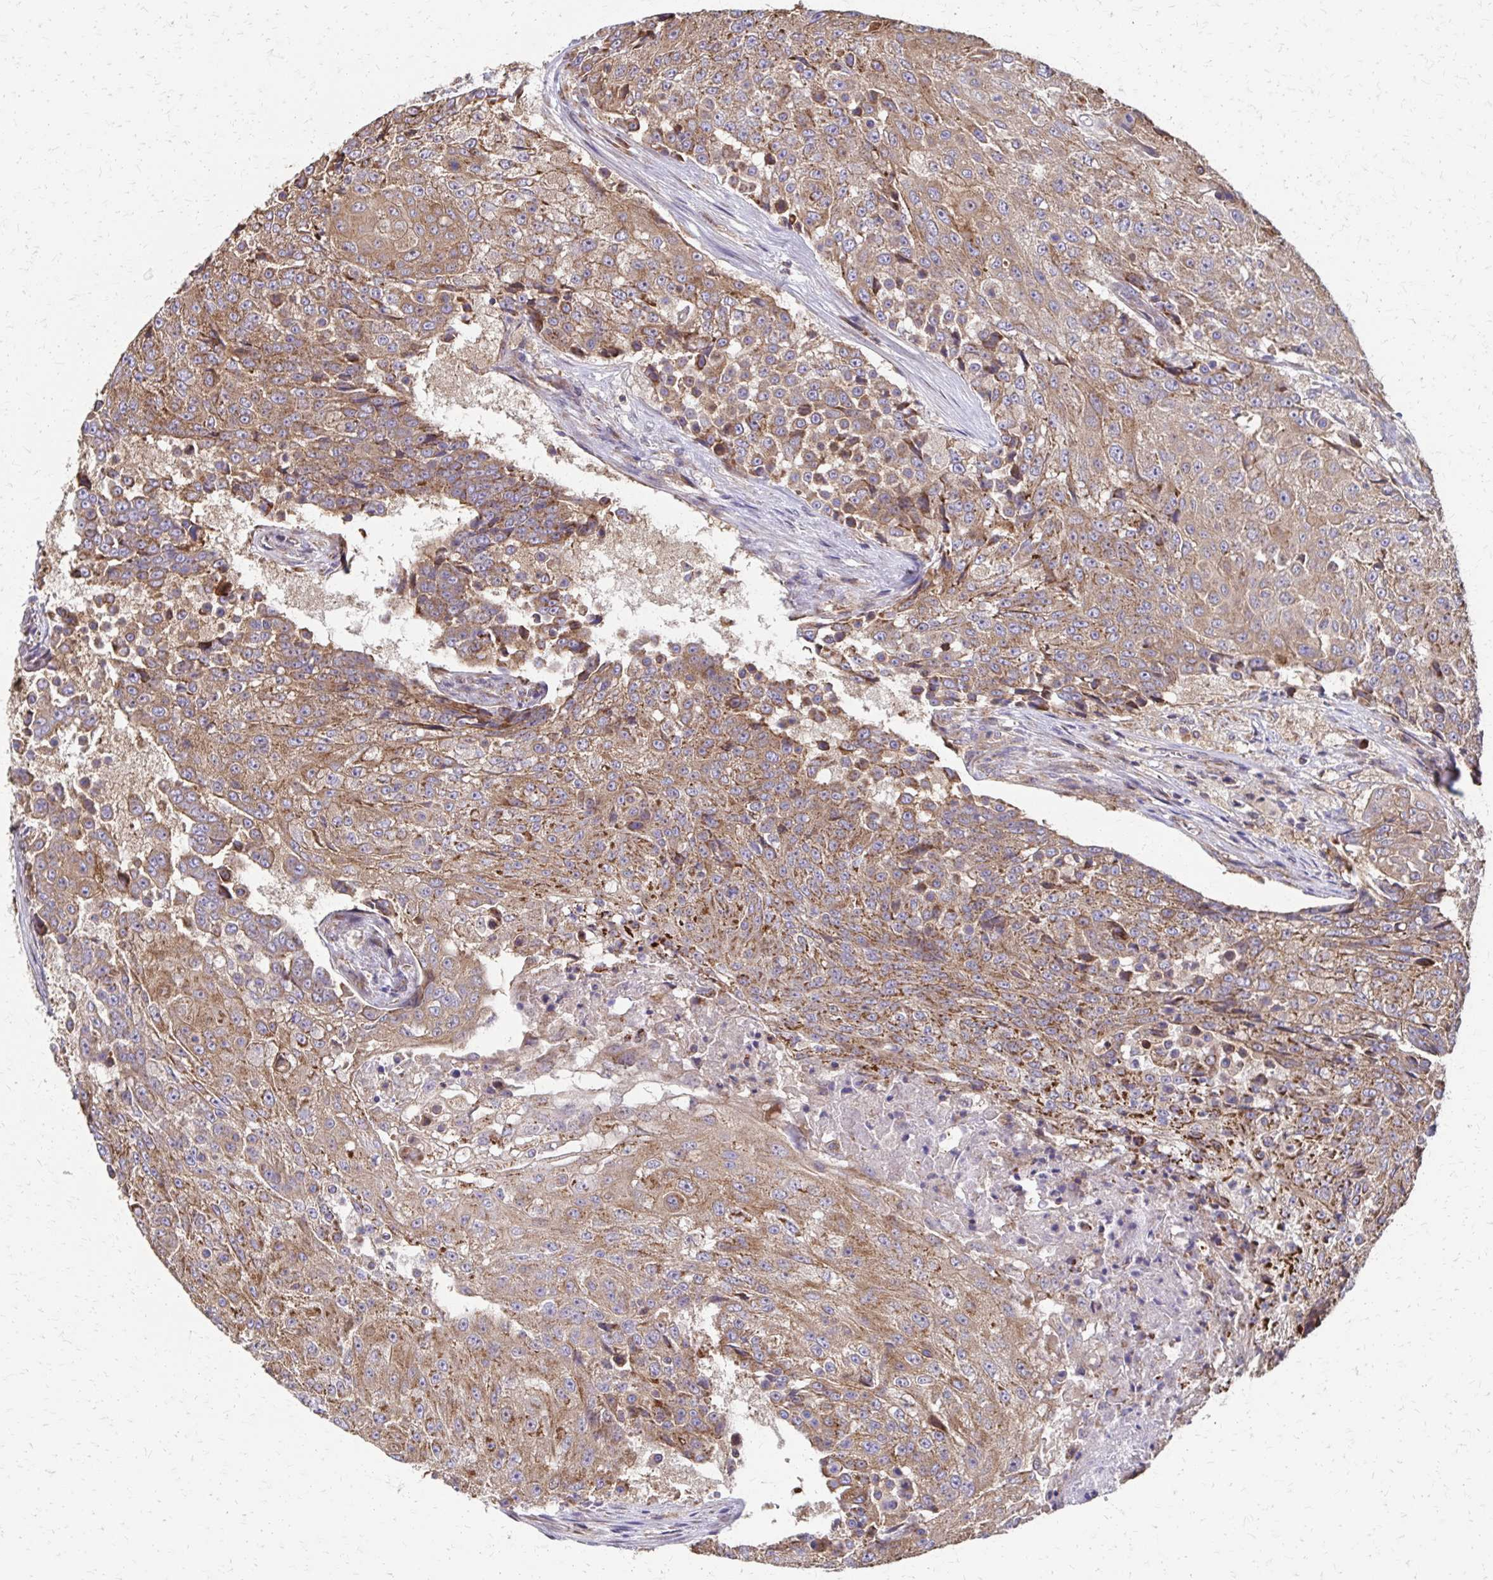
{"staining": {"intensity": "moderate", "quantity": ">75%", "location": "cytoplasmic/membranous"}, "tissue": "urothelial cancer", "cell_type": "Tumor cells", "image_type": "cancer", "snomed": [{"axis": "morphology", "description": "Urothelial carcinoma, High grade"}, {"axis": "topography", "description": "Urinary bladder"}], "caption": "A brown stain labels moderate cytoplasmic/membranous staining of a protein in urothelial cancer tumor cells.", "gene": "EEF2", "patient": {"sex": "female", "age": 63}}